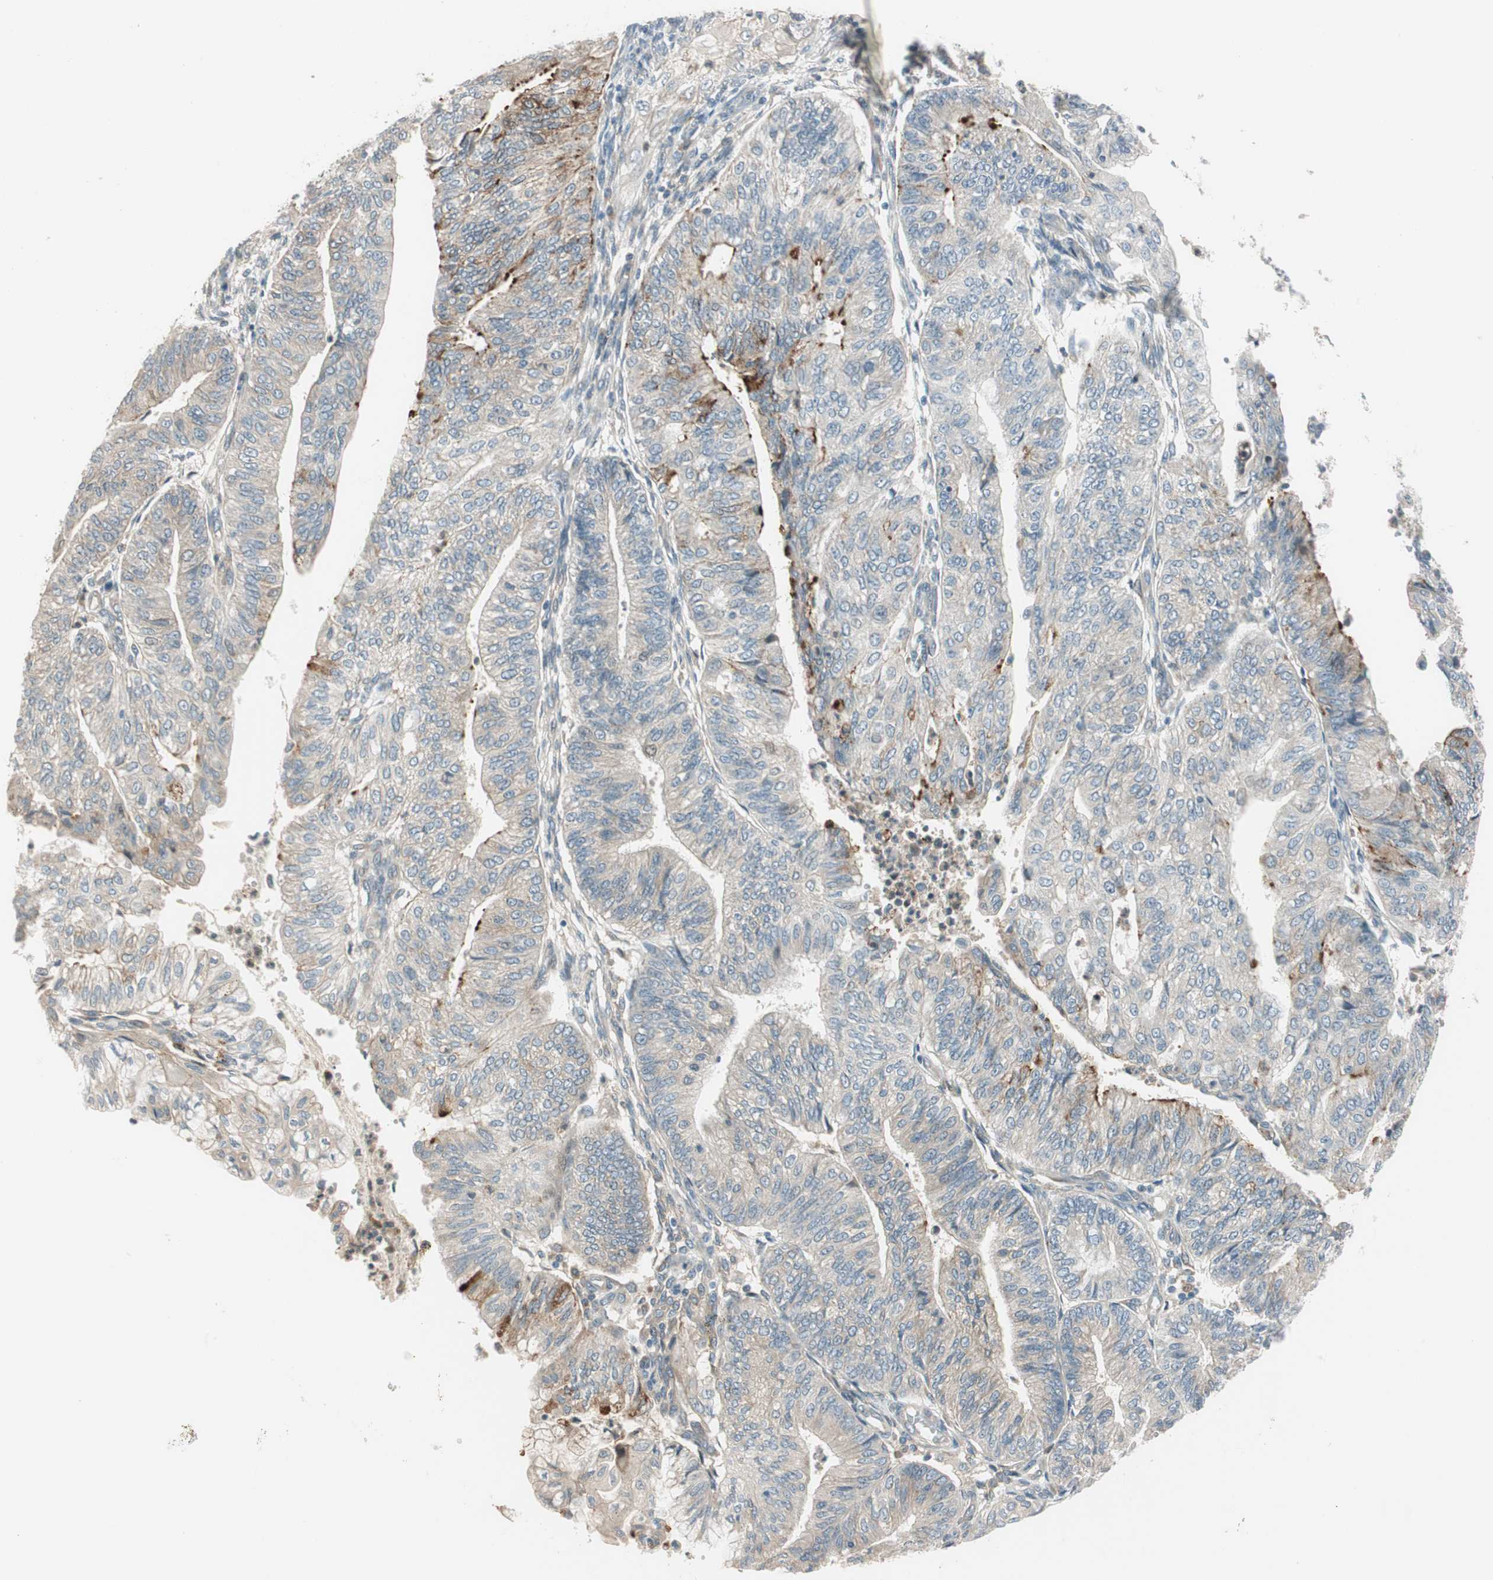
{"staining": {"intensity": "weak", "quantity": "25%-75%", "location": "cytoplasmic/membranous"}, "tissue": "endometrial cancer", "cell_type": "Tumor cells", "image_type": "cancer", "snomed": [{"axis": "morphology", "description": "Adenocarcinoma, NOS"}, {"axis": "topography", "description": "Endometrium"}], "caption": "The immunohistochemical stain labels weak cytoplasmic/membranous positivity in tumor cells of endometrial cancer tissue. The protein is stained brown, and the nuclei are stained in blue (DAB IHC with brightfield microscopy, high magnification).", "gene": "CGRRF1", "patient": {"sex": "female", "age": 59}}